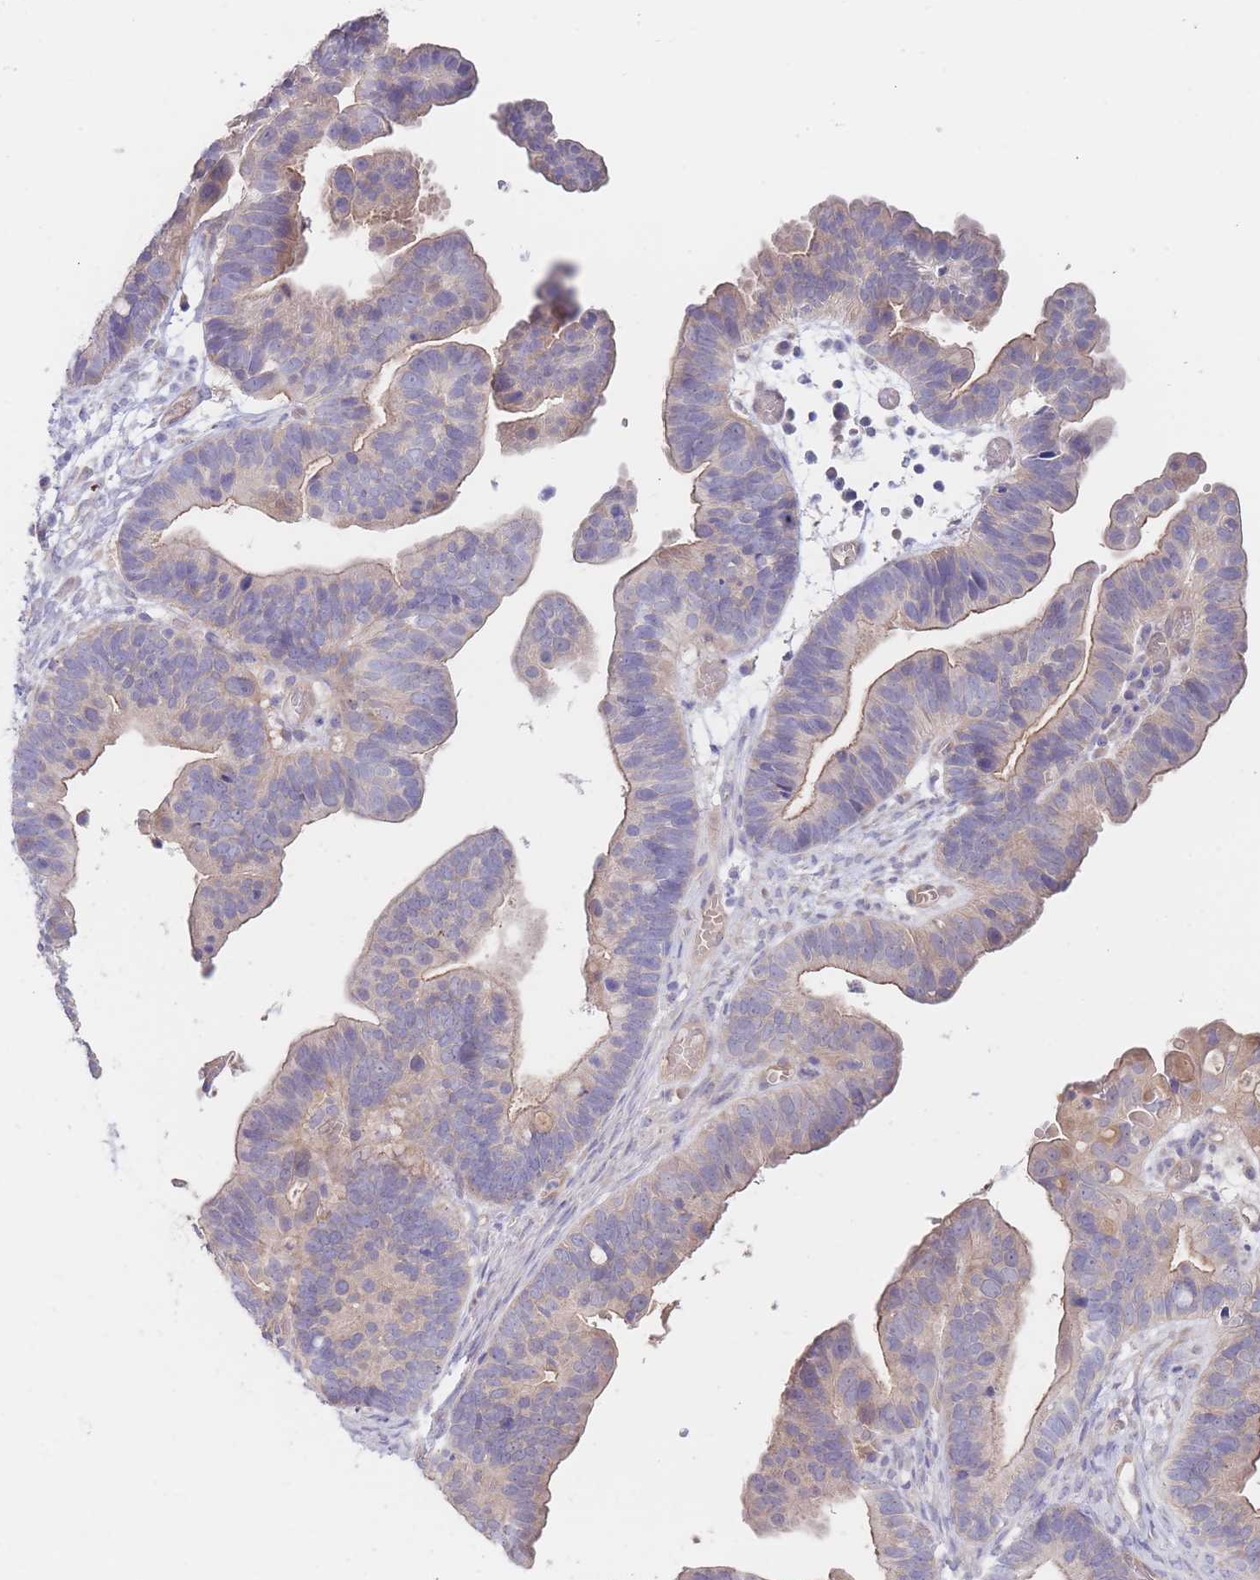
{"staining": {"intensity": "weak", "quantity": "25%-75%", "location": "cytoplasmic/membranous"}, "tissue": "ovarian cancer", "cell_type": "Tumor cells", "image_type": "cancer", "snomed": [{"axis": "morphology", "description": "Cystadenocarcinoma, serous, NOS"}, {"axis": "topography", "description": "Ovary"}], "caption": "Serous cystadenocarcinoma (ovarian) stained with a brown dye exhibits weak cytoplasmic/membranous positive staining in approximately 25%-75% of tumor cells.", "gene": "ZNF281", "patient": {"sex": "female", "age": 56}}